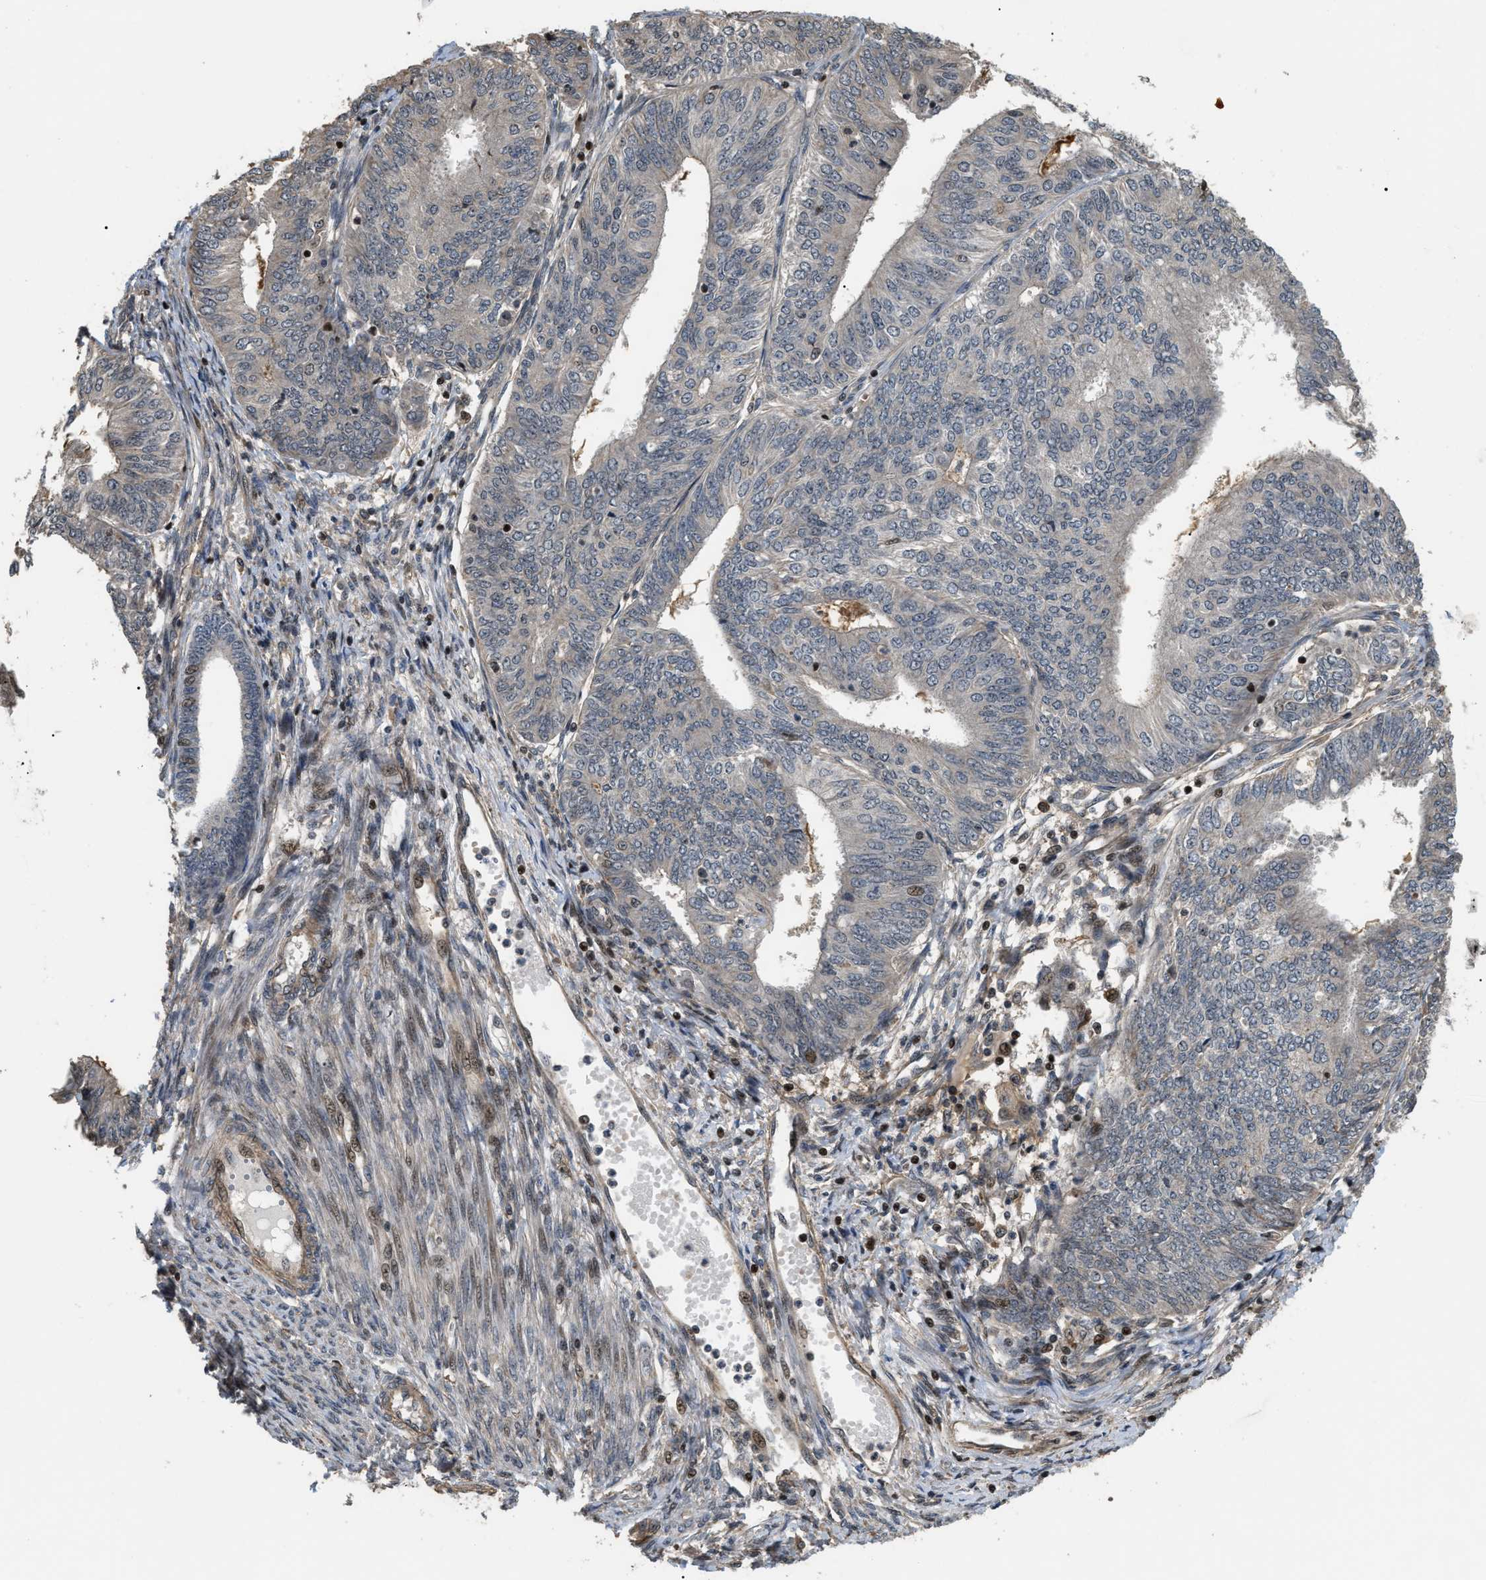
{"staining": {"intensity": "moderate", "quantity": "<25%", "location": "nuclear"}, "tissue": "endometrial cancer", "cell_type": "Tumor cells", "image_type": "cancer", "snomed": [{"axis": "morphology", "description": "Adenocarcinoma, NOS"}, {"axis": "topography", "description": "Endometrium"}], "caption": "Tumor cells display low levels of moderate nuclear positivity in about <25% of cells in human endometrial cancer. The protein is shown in brown color, while the nuclei are stained blue.", "gene": "LTA4H", "patient": {"sex": "female", "age": 58}}